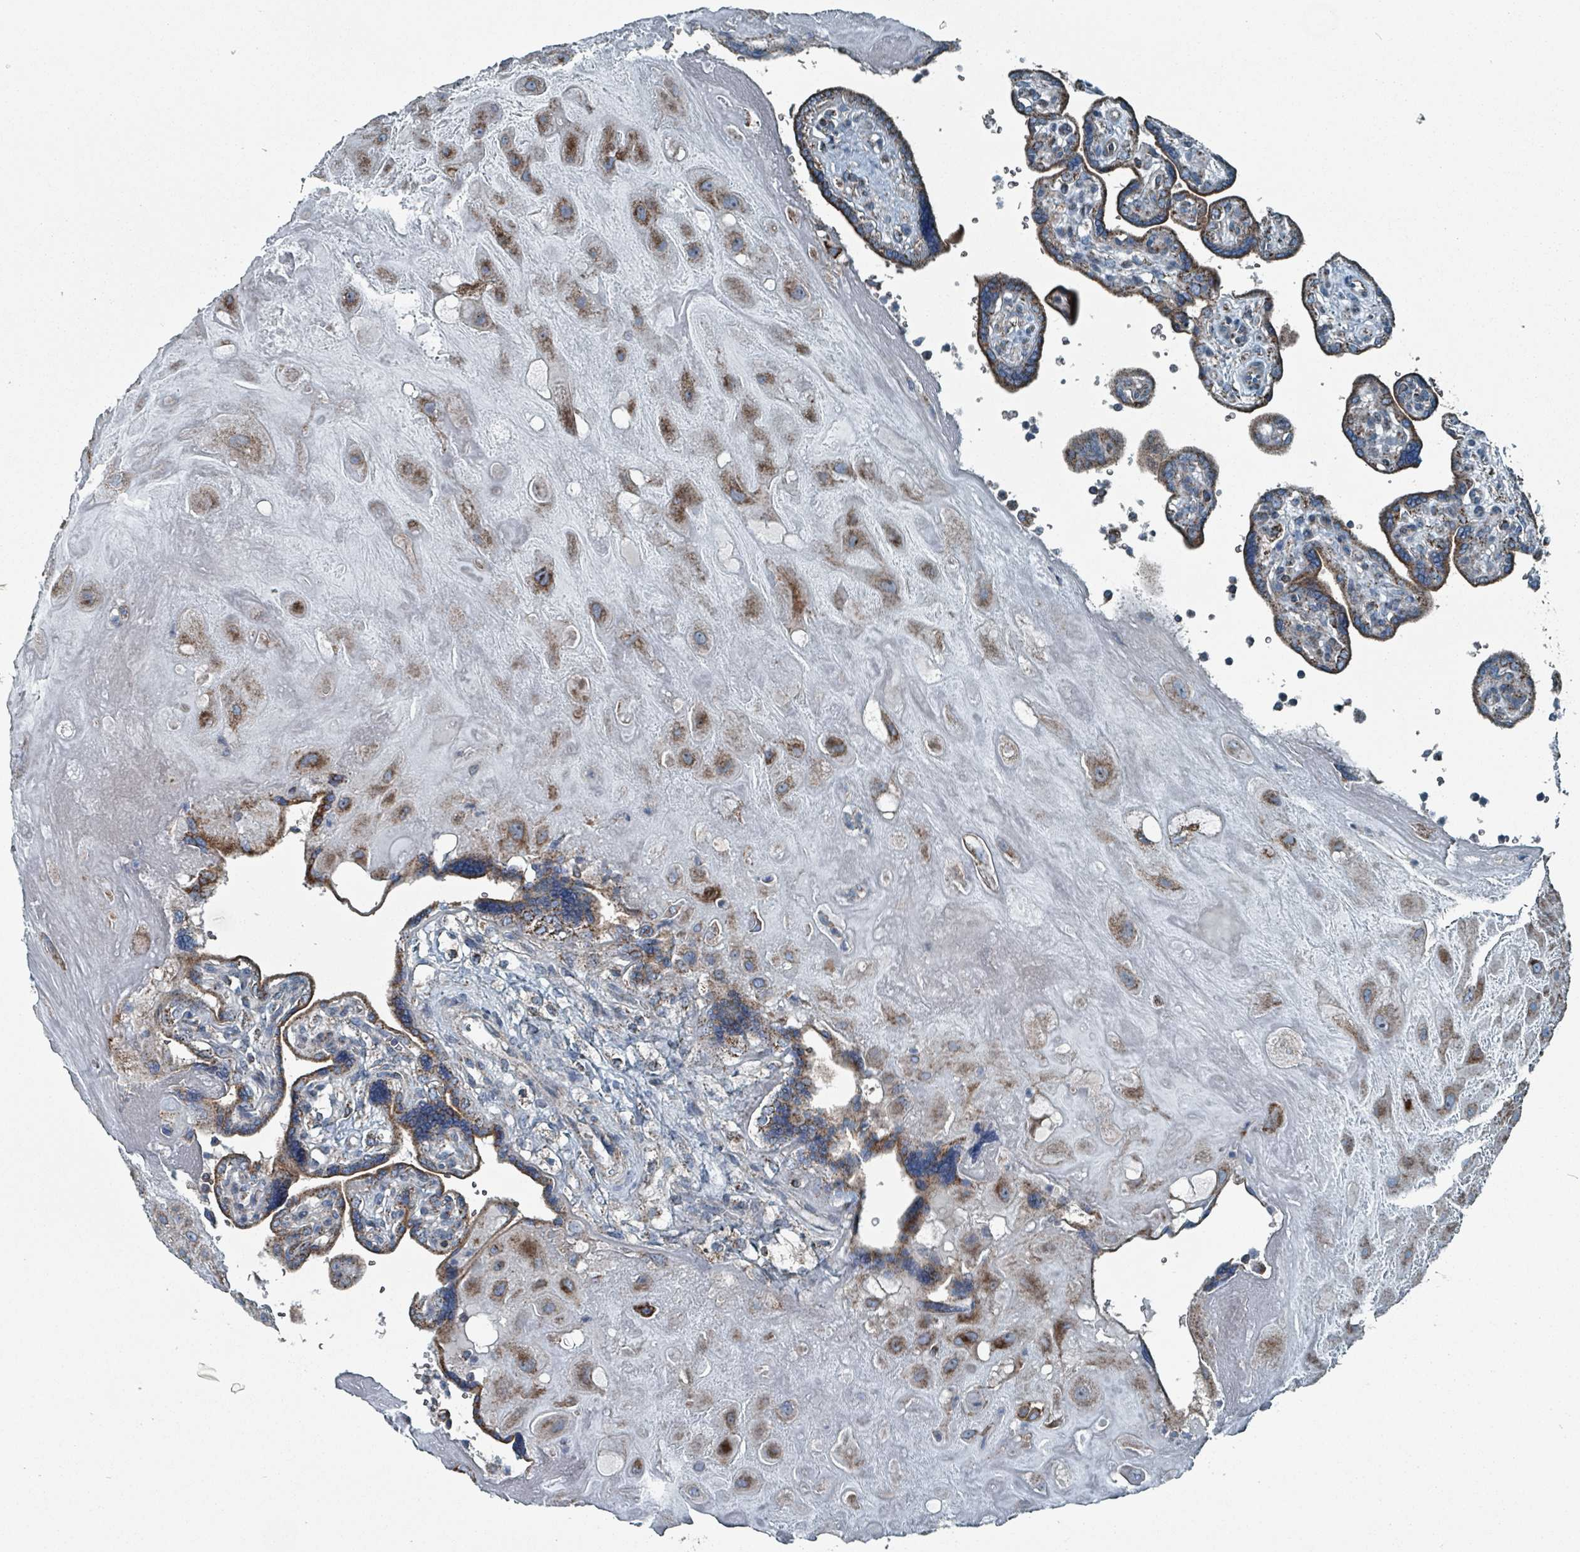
{"staining": {"intensity": "moderate", "quantity": ">75%", "location": "cytoplasmic/membranous"}, "tissue": "placenta", "cell_type": "Decidual cells", "image_type": "normal", "snomed": [{"axis": "morphology", "description": "Normal tissue, NOS"}, {"axis": "topography", "description": "Placenta"}], "caption": "Immunohistochemical staining of benign human placenta displays moderate cytoplasmic/membranous protein expression in about >75% of decidual cells. (DAB (3,3'-diaminobenzidine) = brown stain, brightfield microscopy at high magnification).", "gene": "ABHD18", "patient": {"sex": "female", "age": 39}}